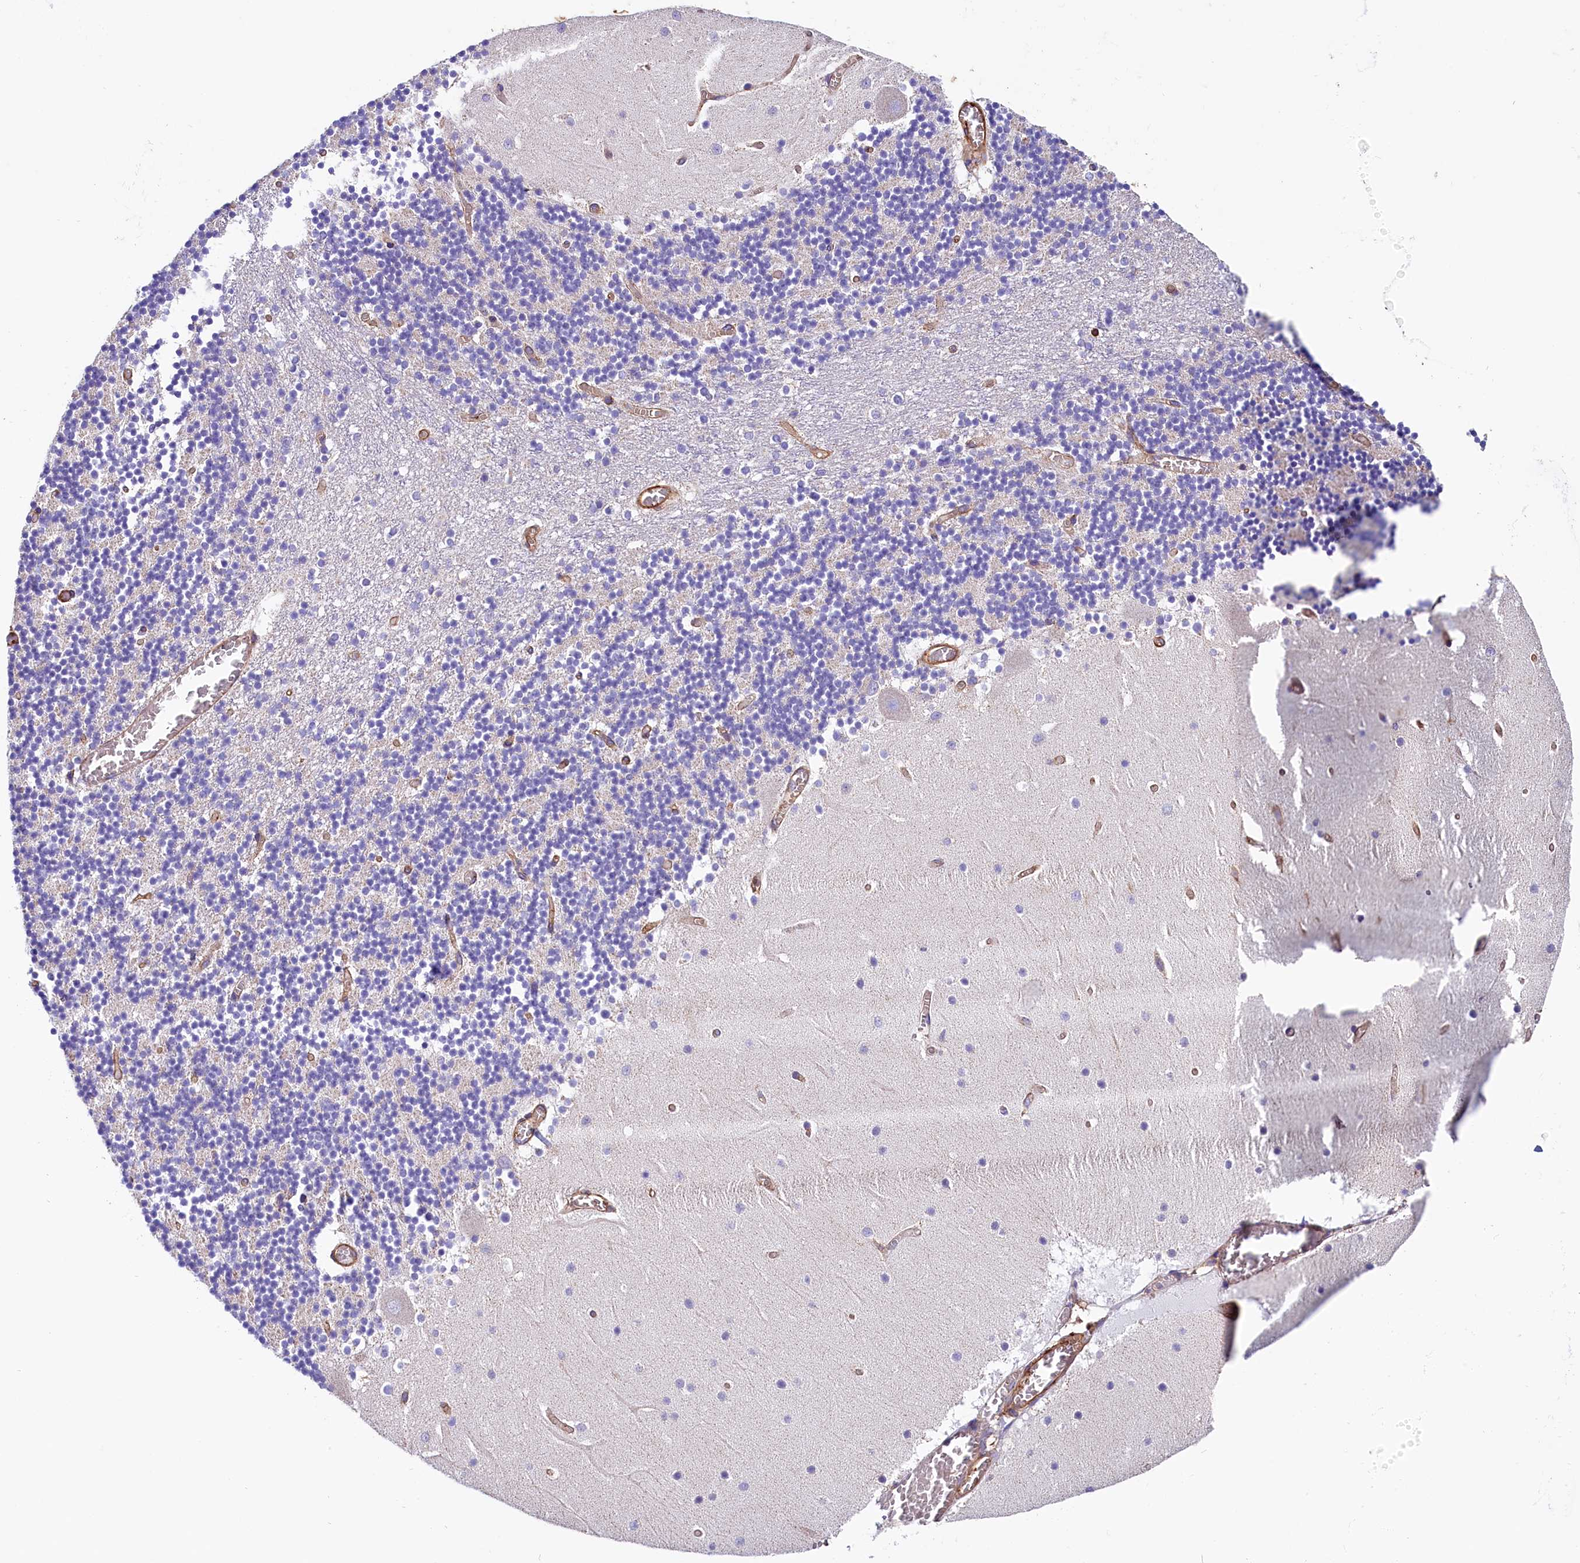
{"staining": {"intensity": "negative", "quantity": "none", "location": "none"}, "tissue": "cerebellum", "cell_type": "Cells in granular layer", "image_type": "normal", "snomed": [{"axis": "morphology", "description": "Normal tissue, NOS"}, {"axis": "topography", "description": "Cerebellum"}], "caption": "DAB immunohistochemical staining of benign human cerebellum reveals no significant expression in cells in granular layer.", "gene": "ATP2B4", "patient": {"sex": "female", "age": 28}}